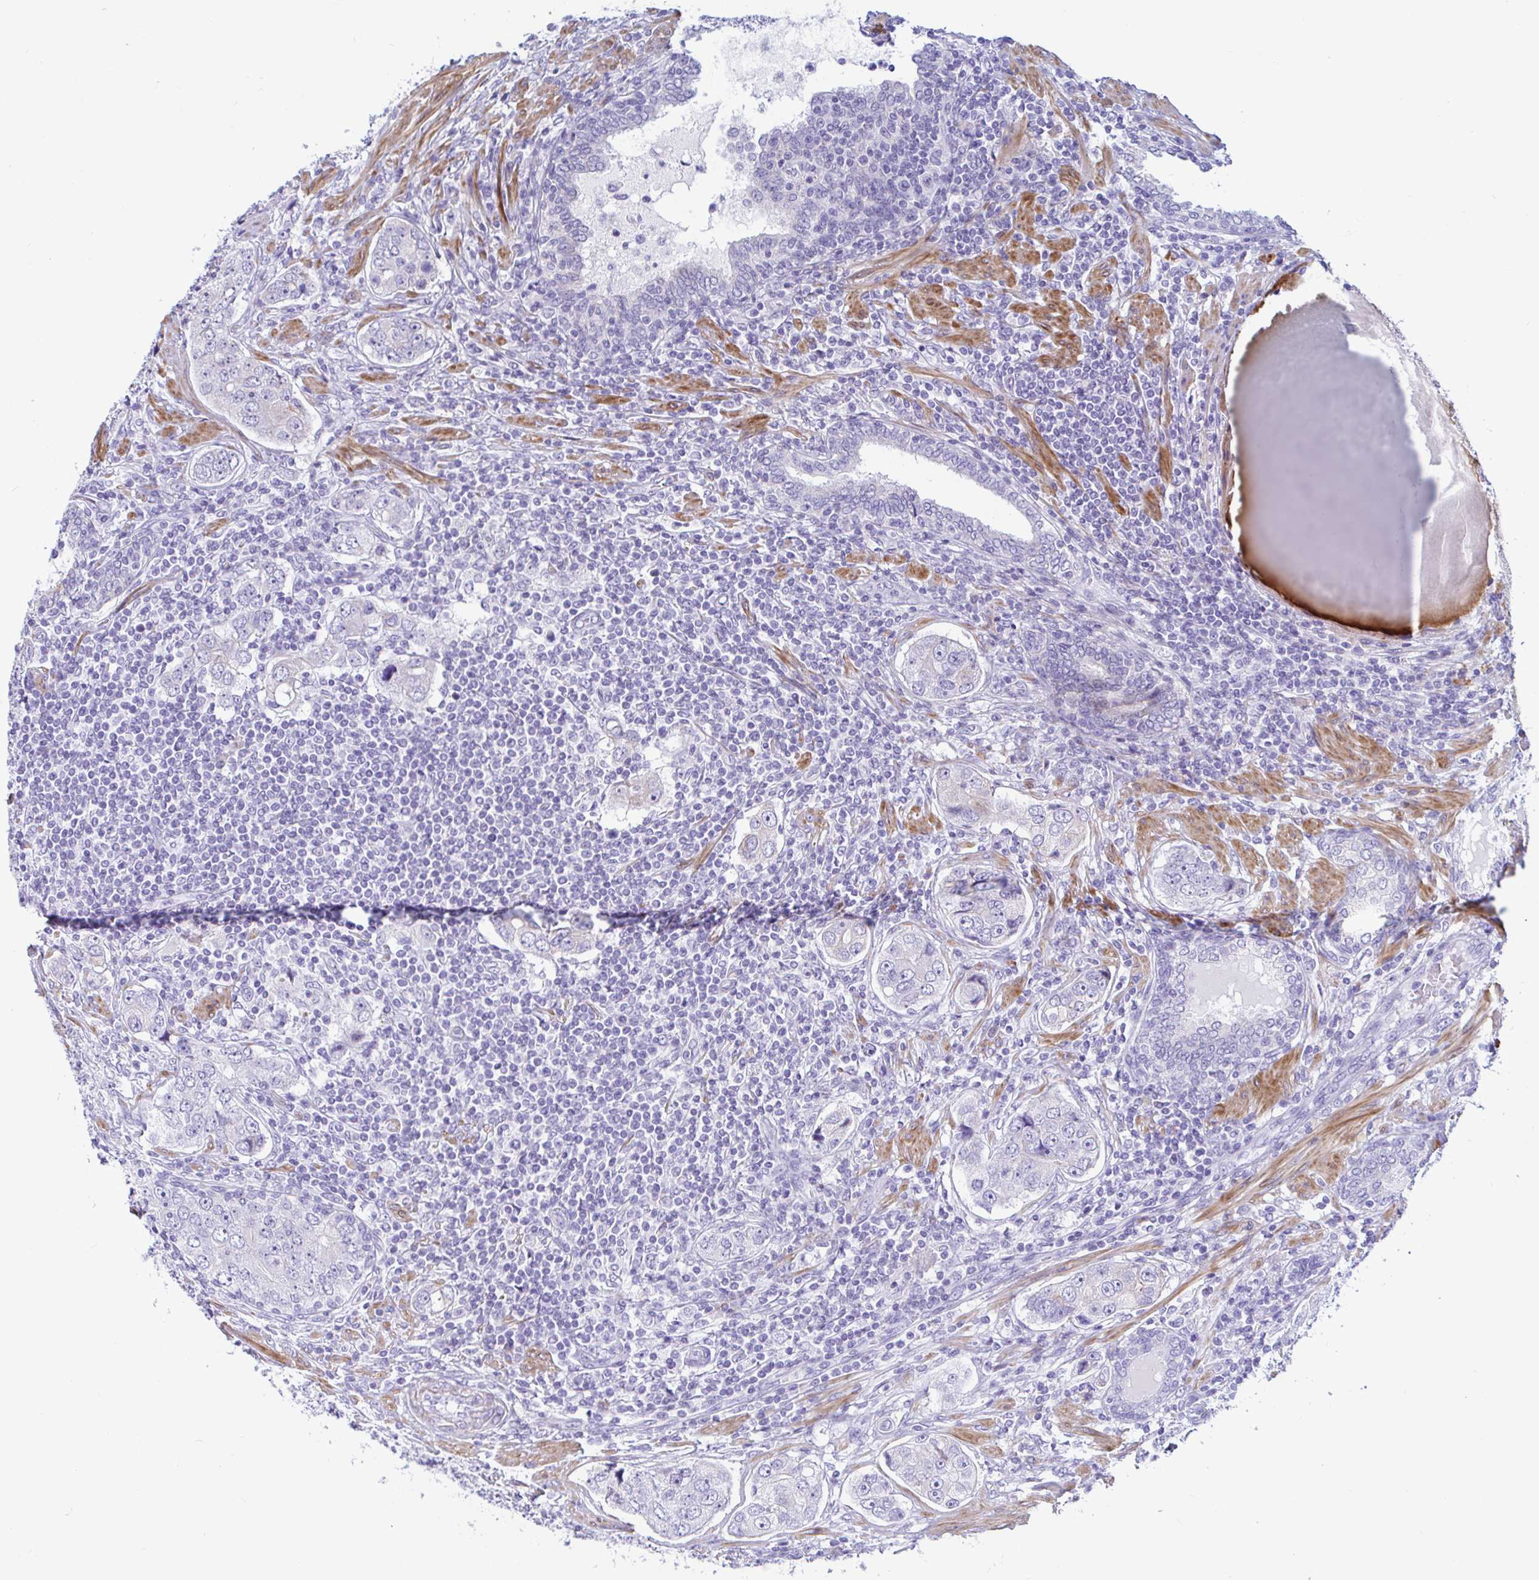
{"staining": {"intensity": "negative", "quantity": "none", "location": "none"}, "tissue": "prostate cancer", "cell_type": "Tumor cells", "image_type": "cancer", "snomed": [{"axis": "morphology", "description": "Adenocarcinoma, High grade"}, {"axis": "topography", "description": "Prostate"}], "caption": "High magnification brightfield microscopy of high-grade adenocarcinoma (prostate) stained with DAB (3,3'-diaminobenzidine) (brown) and counterstained with hematoxylin (blue): tumor cells show no significant positivity.", "gene": "NBPF3", "patient": {"sex": "male", "age": 60}}